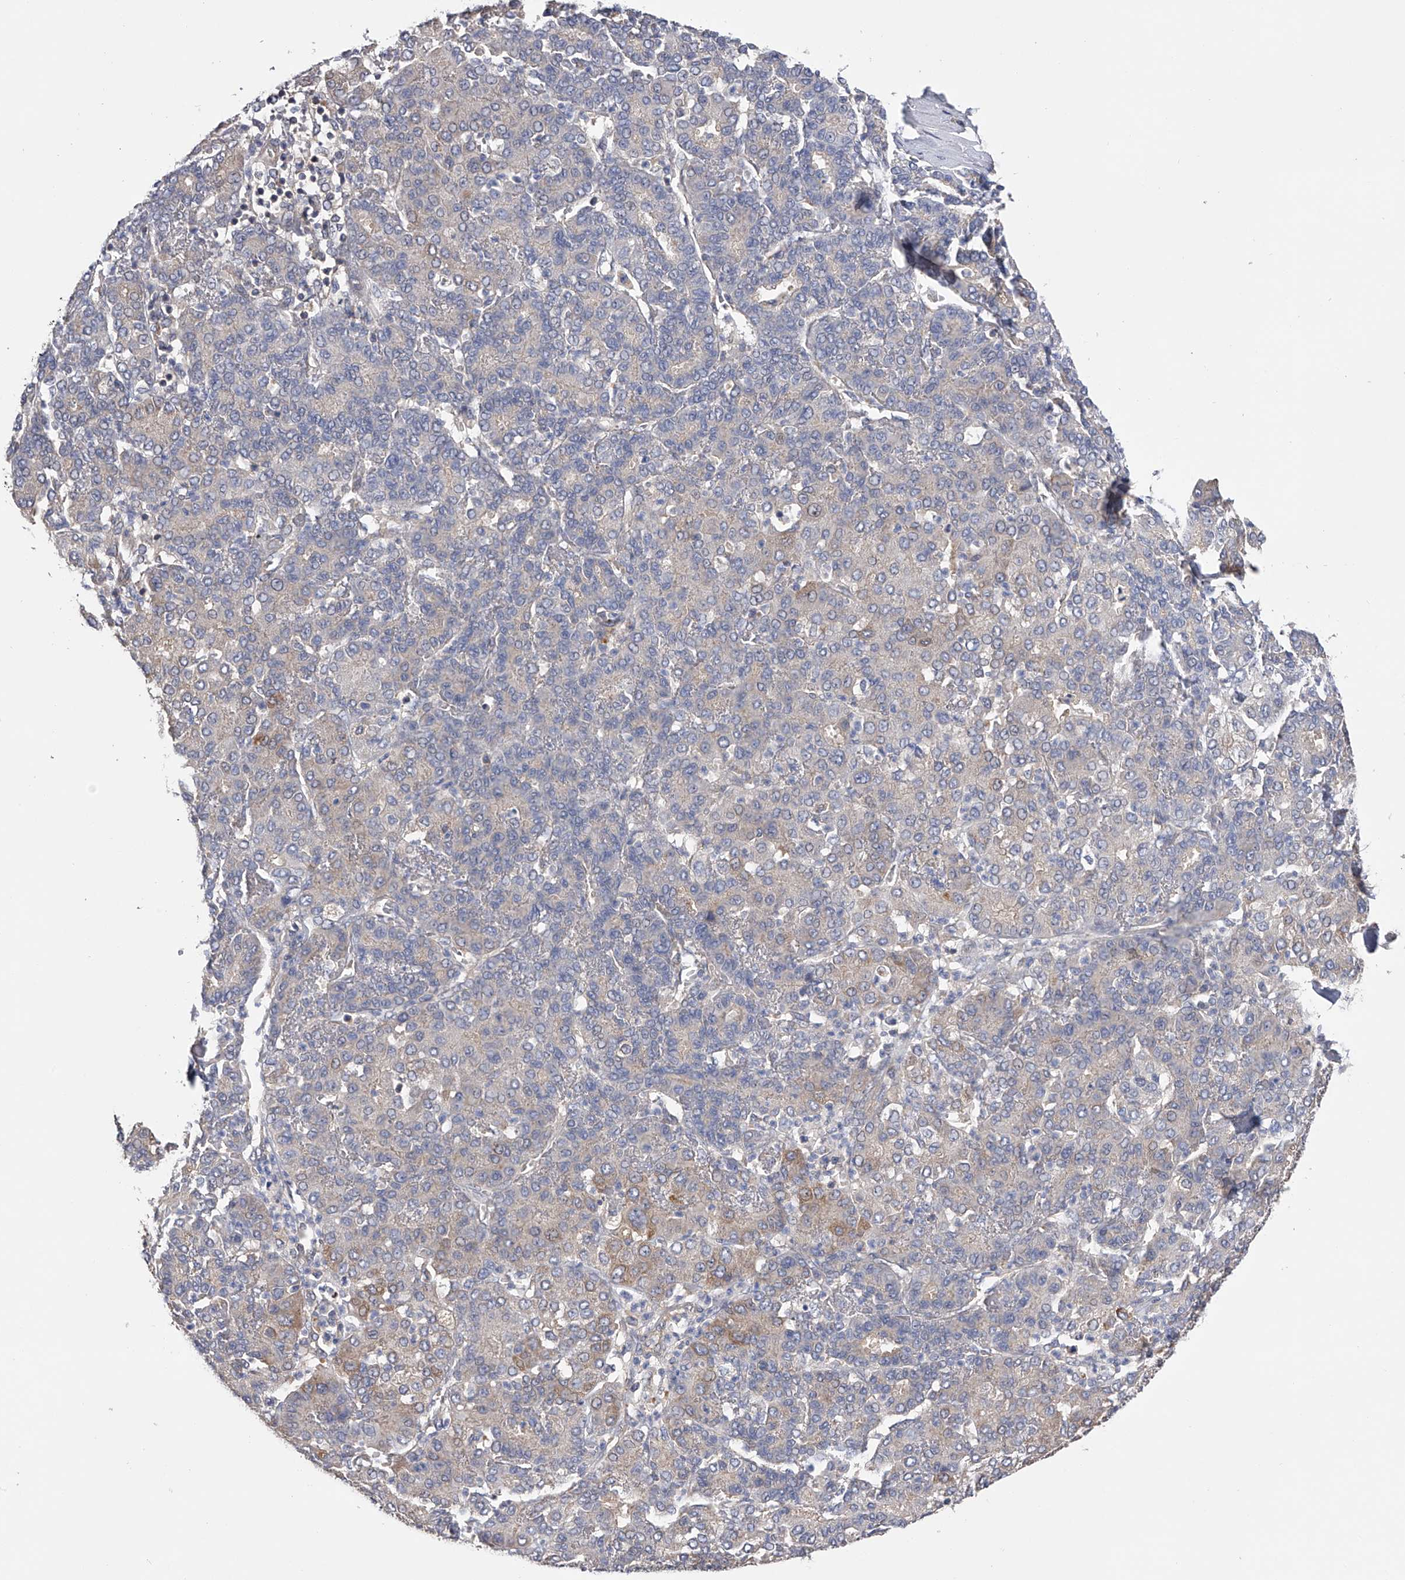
{"staining": {"intensity": "negative", "quantity": "none", "location": "none"}, "tissue": "liver cancer", "cell_type": "Tumor cells", "image_type": "cancer", "snomed": [{"axis": "morphology", "description": "Carcinoma, Hepatocellular, NOS"}, {"axis": "topography", "description": "Liver"}], "caption": "A micrograph of human liver cancer is negative for staining in tumor cells. (IHC, brightfield microscopy, high magnification).", "gene": "CFAP298", "patient": {"sex": "male", "age": 65}}